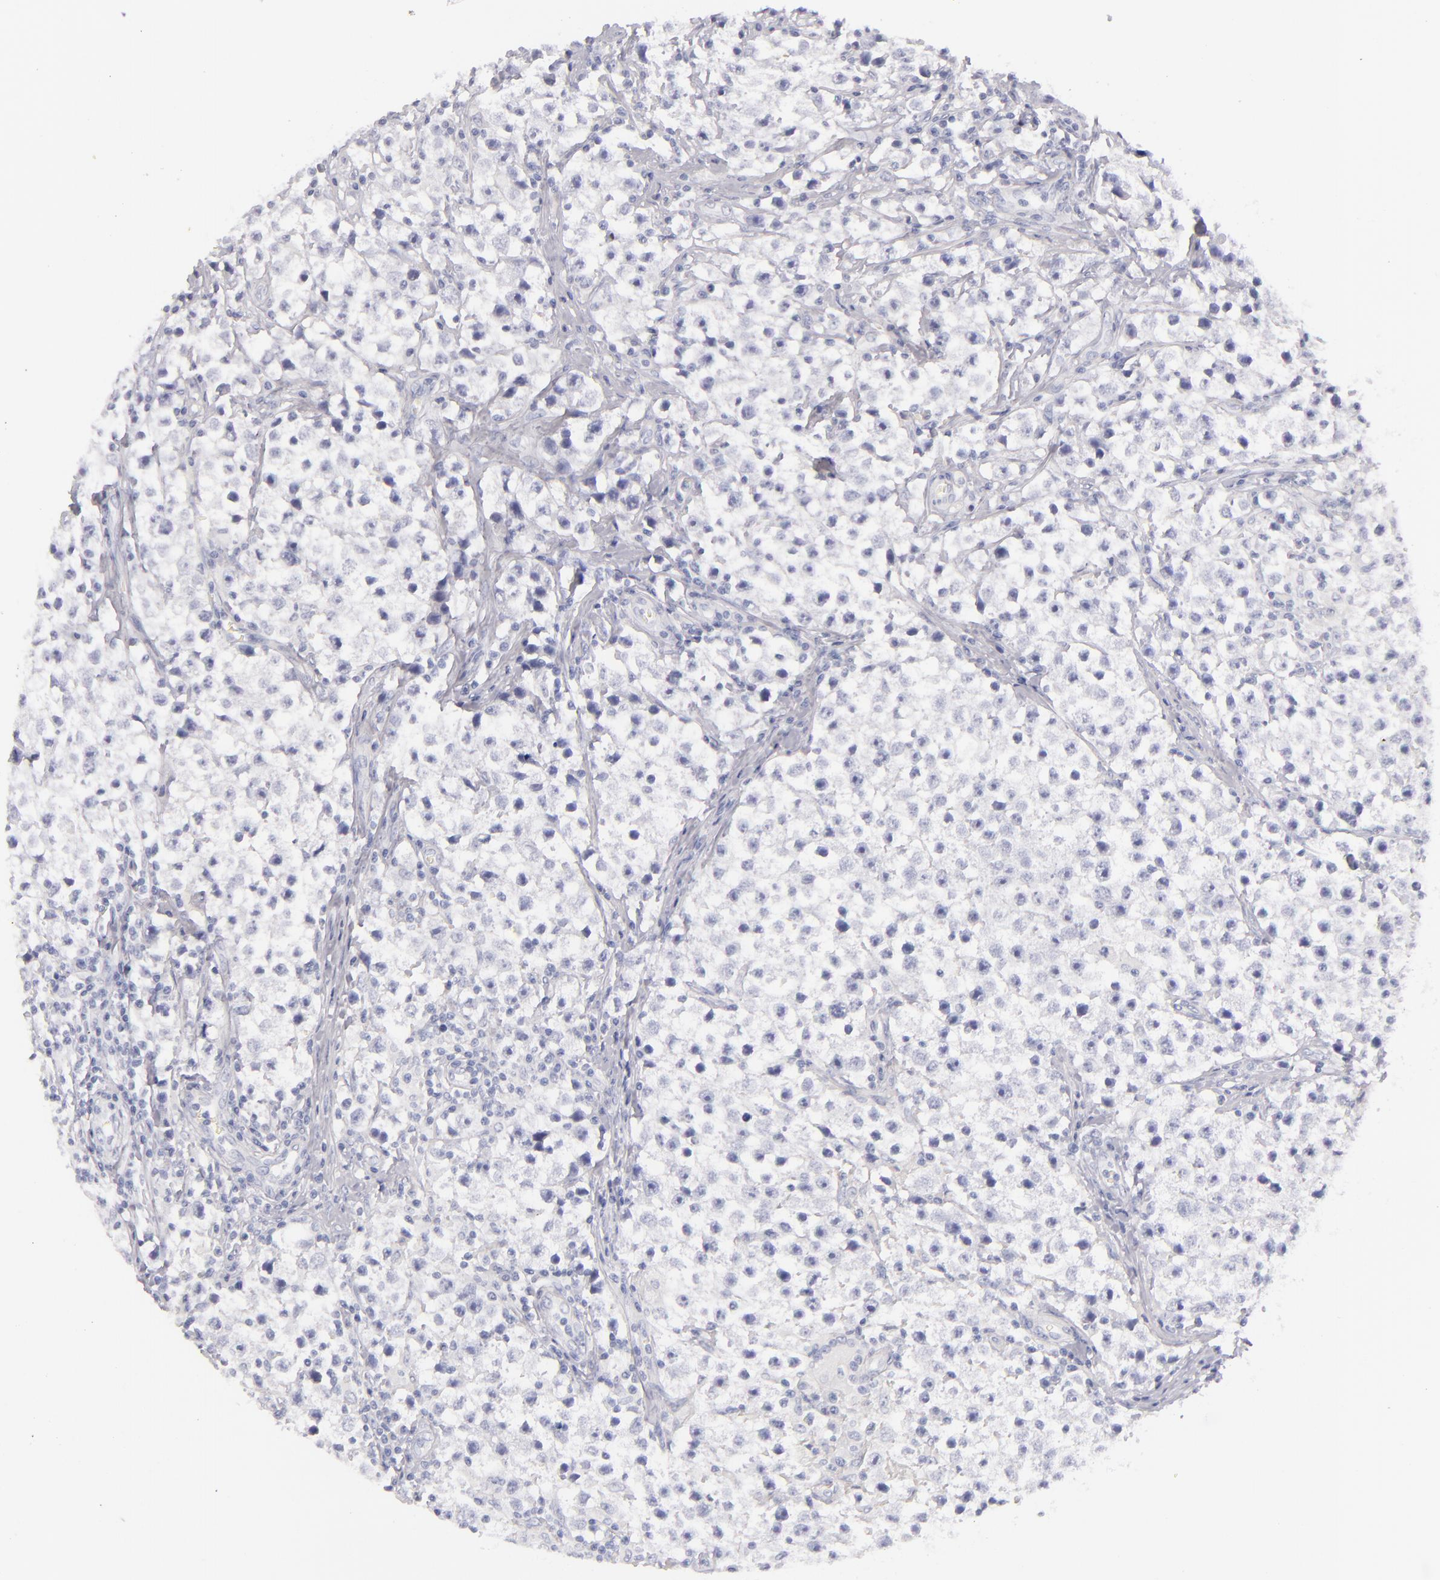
{"staining": {"intensity": "negative", "quantity": "none", "location": "none"}, "tissue": "testis cancer", "cell_type": "Tumor cells", "image_type": "cancer", "snomed": [{"axis": "morphology", "description": "Seminoma, NOS"}, {"axis": "topography", "description": "Testis"}], "caption": "Testis cancer (seminoma) was stained to show a protein in brown. There is no significant expression in tumor cells.", "gene": "TPSD1", "patient": {"sex": "male", "age": 35}}